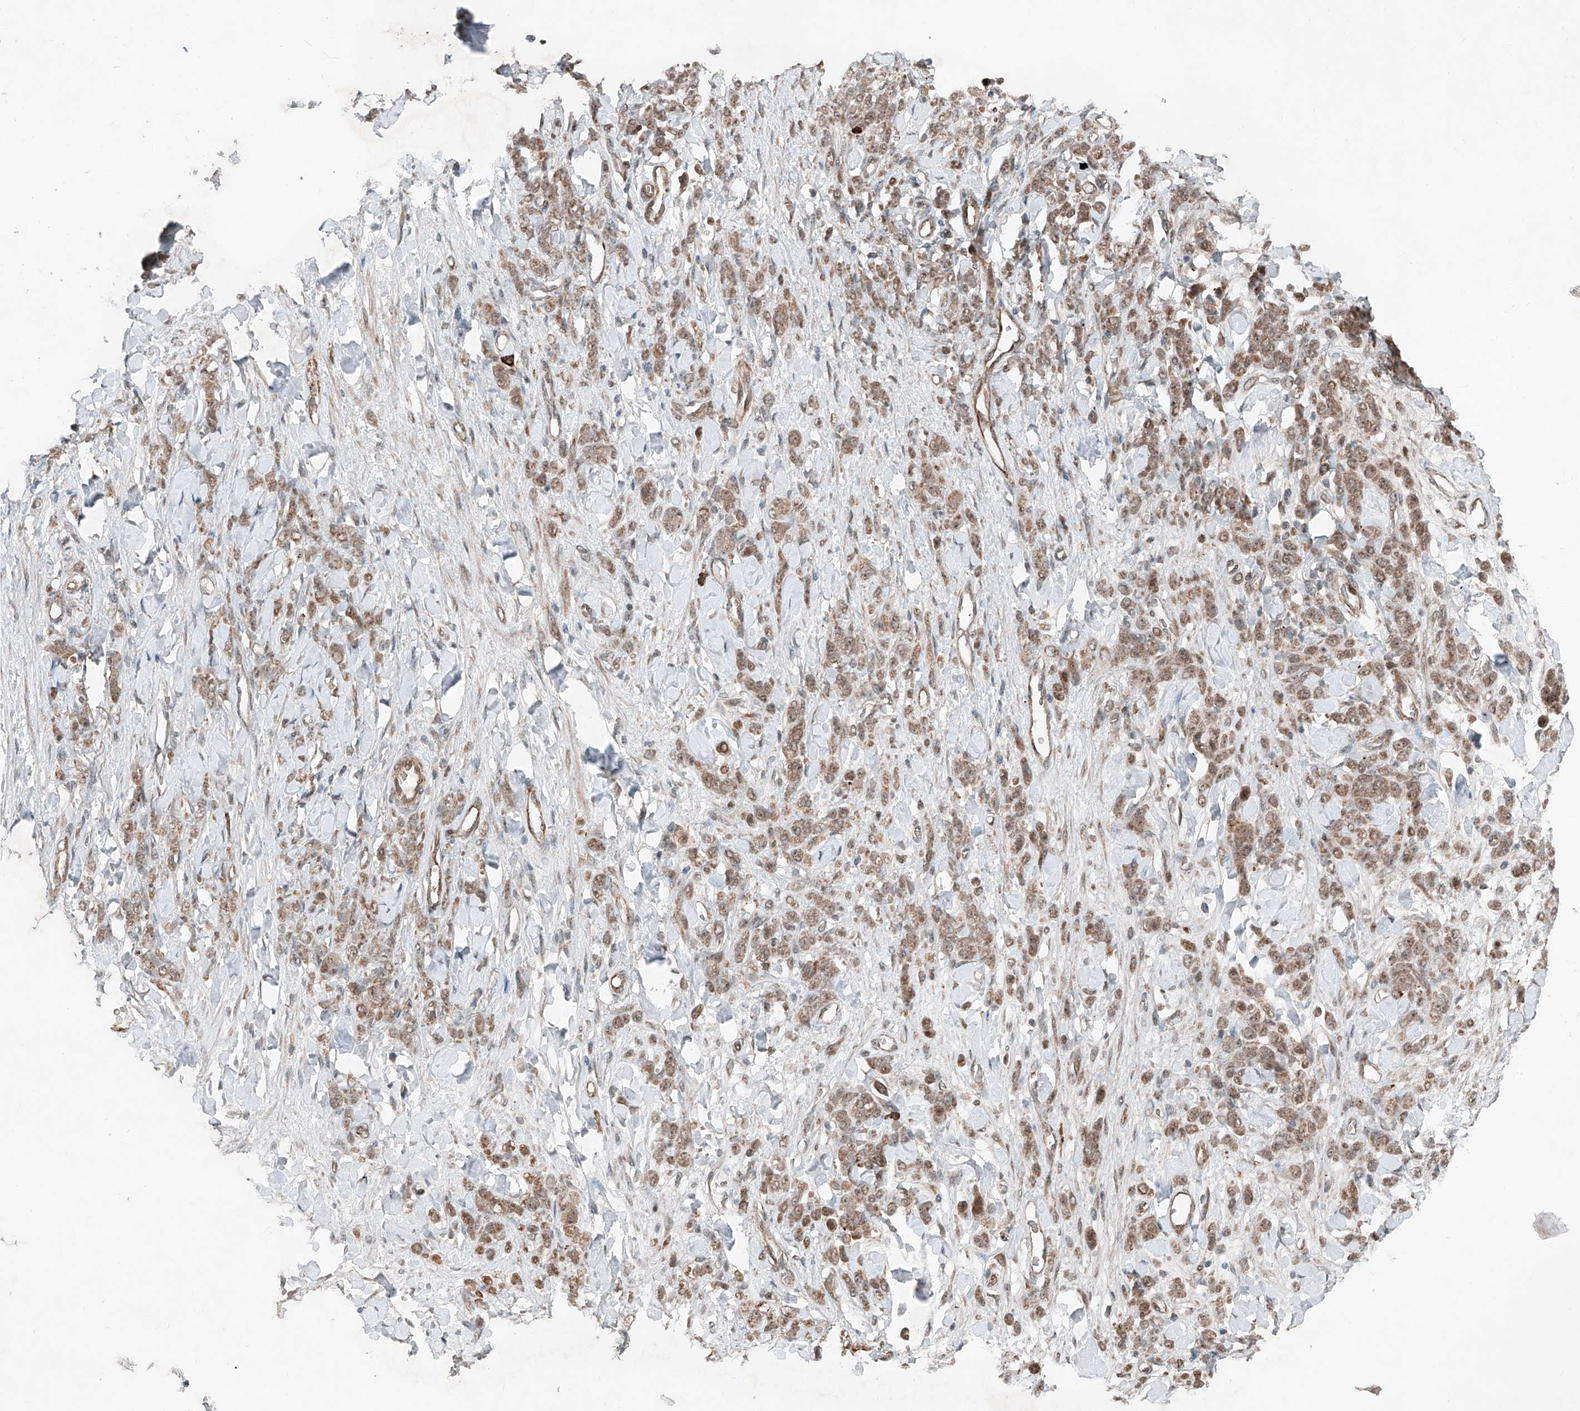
{"staining": {"intensity": "moderate", "quantity": ">75%", "location": "cytoplasmic/membranous,nuclear"}, "tissue": "stomach cancer", "cell_type": "Tumor cells", "image_type": "cancer", "snomed": [{"axis": "morphology", "description": "Normal tissue, NOS"}, {"axis": "morphology", "description": "Adenocarcinoma, NOS"}, {"axis": "topography", "description": "Stomach"}], "caption": "An immunohistochemistry (IHC) photomicrograph of neoplastic tissue is shown. Protein staining in brown shows moderate cytoplasmic/membranous and nuclear positivity in stomach cancer (adenocarcinoma) within tumor cells. The staining was performed using DAB (3,3'-diaminobenzidine) to visualize the protein expression in brown, while the nuclei were stained in blue with hematoxylin (Magnification: 20x).", "gene": "ZNF620", "patient": {"sex": "male", "age": 82}}